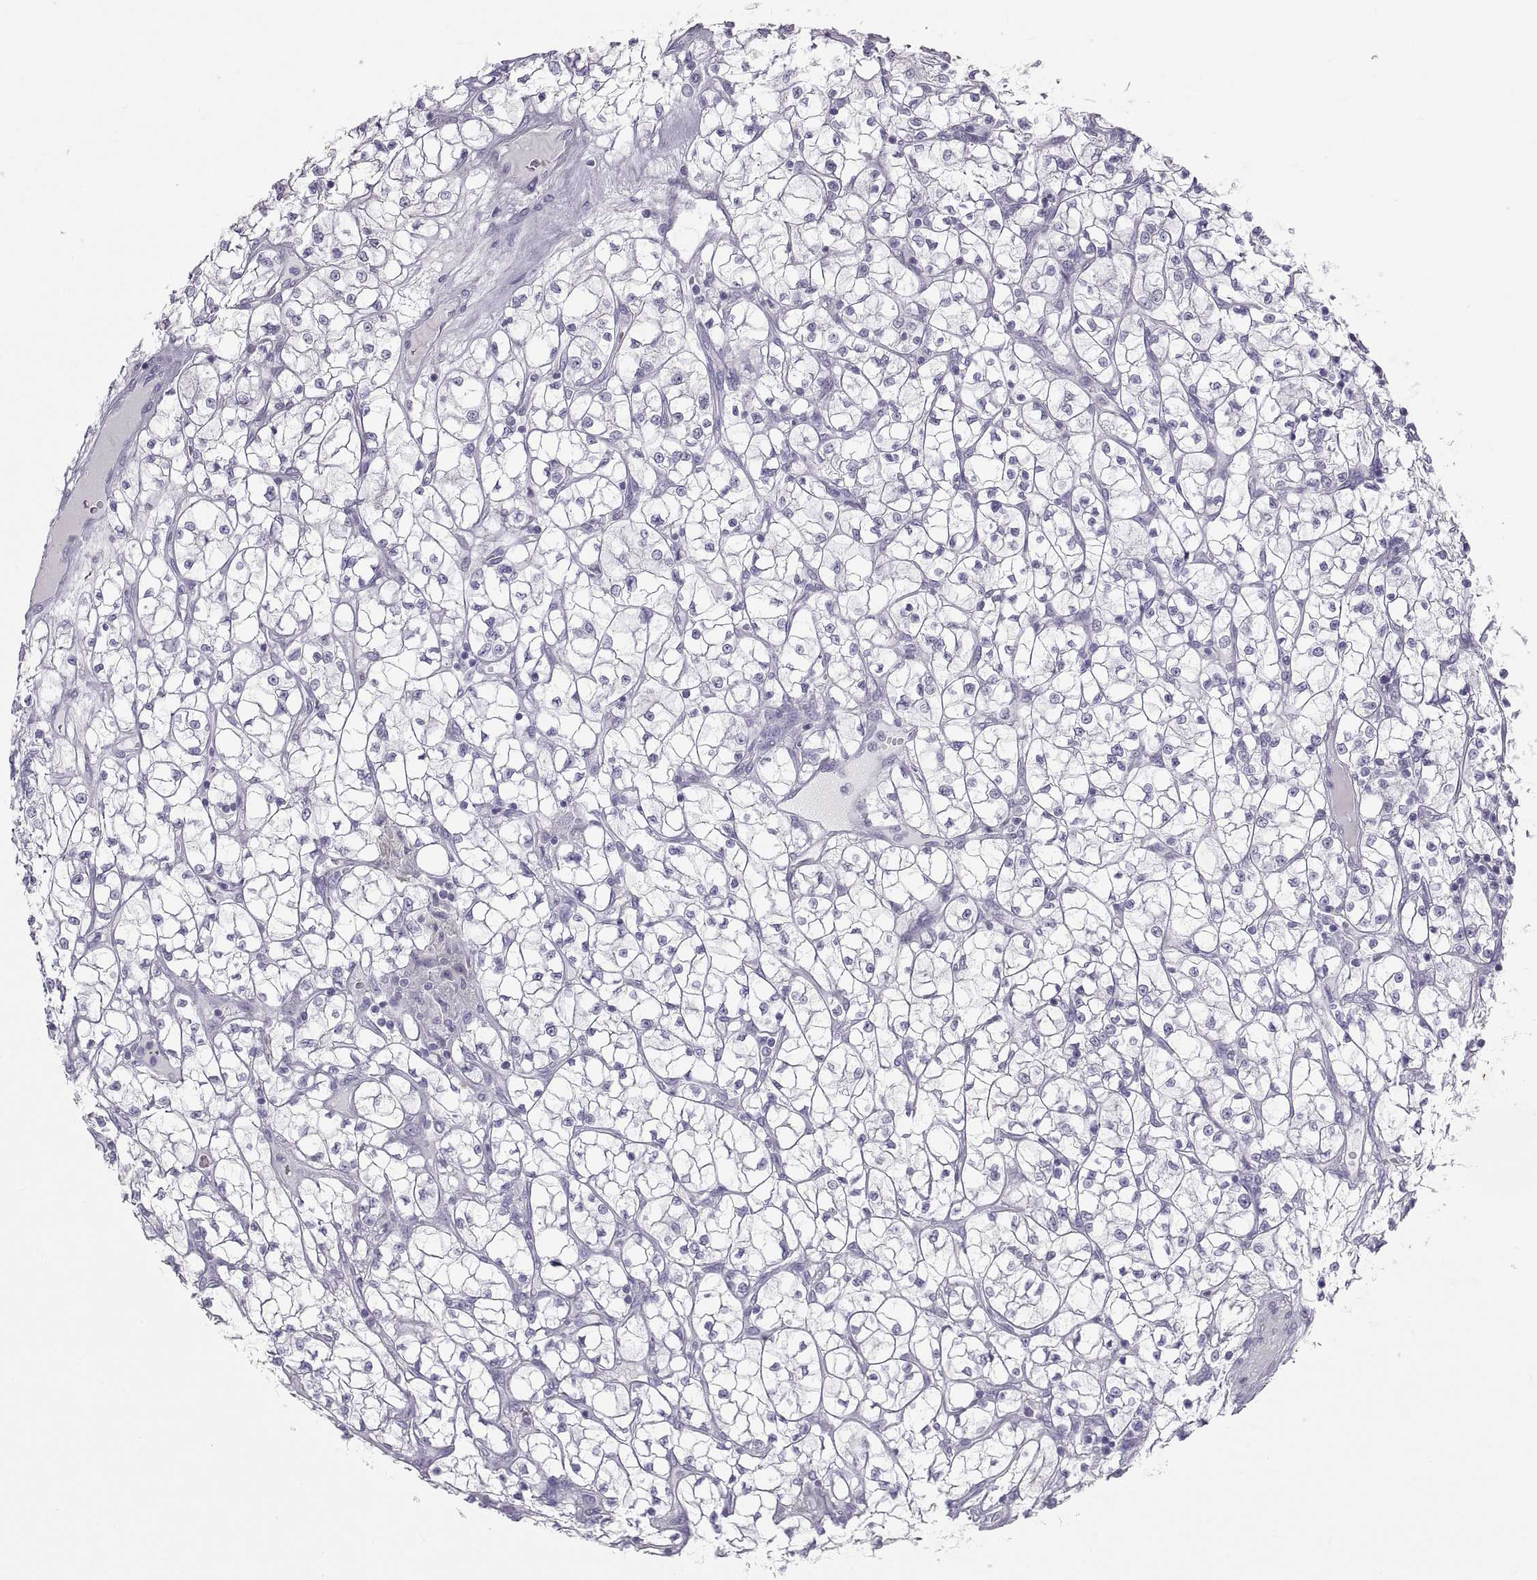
{"staining": {"intensity": "negative", "quantity": "none", "location": "none"}, "tissue": "renal cancer", "cell_type": "Tumor cells", "image_type": "cancer", "snomed": [{"axis": "morphology", "description": "Adenocarcinoma, NOS"}, {"axis": "topography", "description": "Kidney"}], "caption": "The micrograph demonstrates no significant expression in tumor cells of renal adenocarcinoma.", "gene": "SEMG1", "patient": {"sex": "female", "age": 64}}